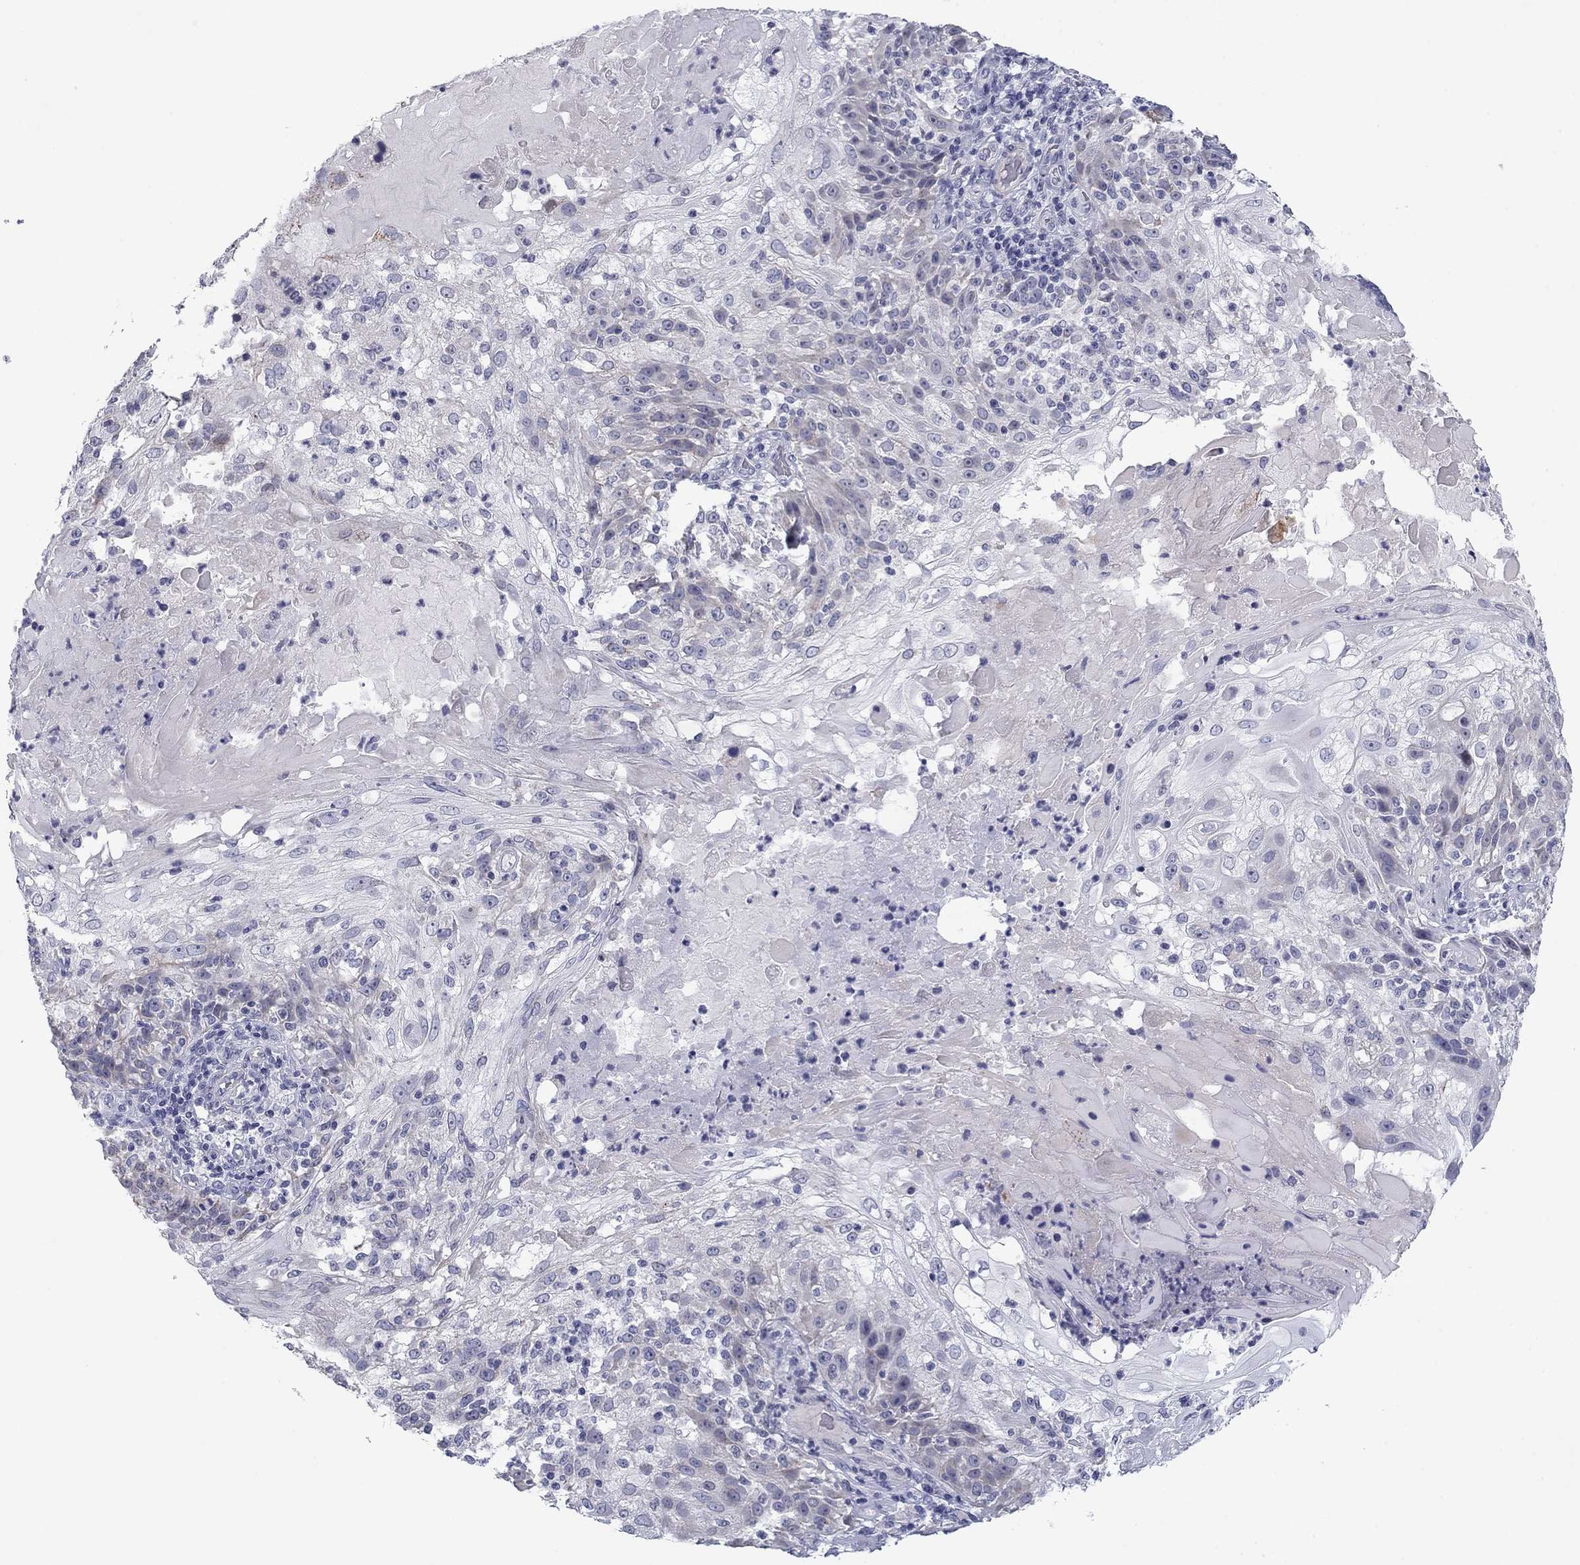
{"staining": {"intensity": "negative", "quantity": "none", "location": "none"}, "tissue": "skin cancer", "cell_type": "Tumor cells", "image_type": "cancer", "snomed": [{"axis": "morphology", "description": "Normal tissue, NOS"}, {"axis": "morphology", "description": "Squamous cell carcinoma, NOS"}, {"axis": "topography", "description": "Skin"}], "caption": "High power microscopy image of an immunohistochemistry (IHC) histopathology image of squamous cell carcinoma (skin), revealing no significant positivity in tumor cells.", "gene": "PRPH", "patient": {"sex": "female", "age": 83}}